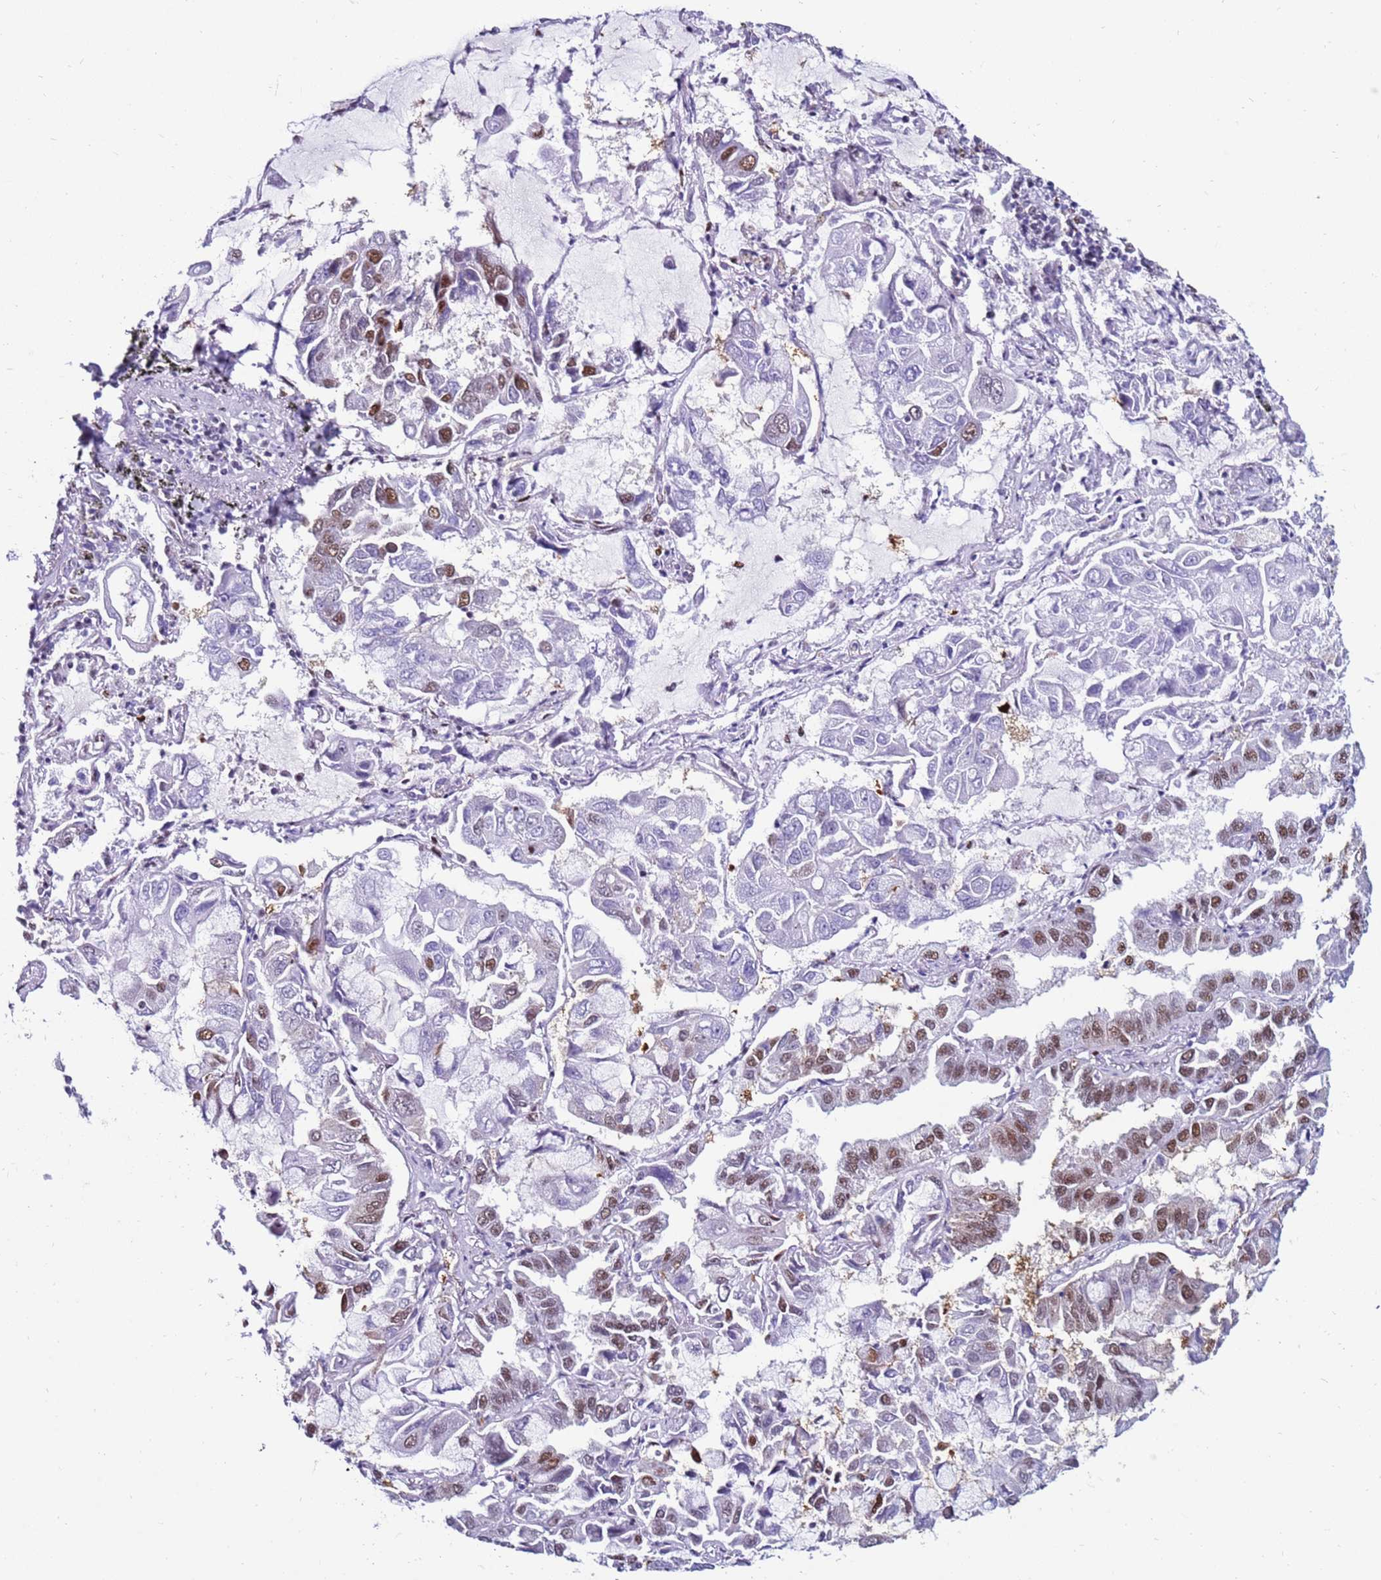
{"staining": {"intensity": "moderate", "quantity": "<25%", "location": "nuclear"}, "tissue": "lung cancer", "cell_type": "Tumor cells", "image_type": "cancer", "snomed": [{"axis": "morphology", "description": "Adenocarcinoma, NOS"}, {"axis": "topography", "description": "Lung"}], "caption": "A high-resolution micrograph shows immunohistochemistry staining of adenocarcinoma (lung), which demonstrates moderate nuclear positivity in approximately <25% of tumor cells.", "gene": "KPNA4", "patient": {"sex": "male", "age": 64}}